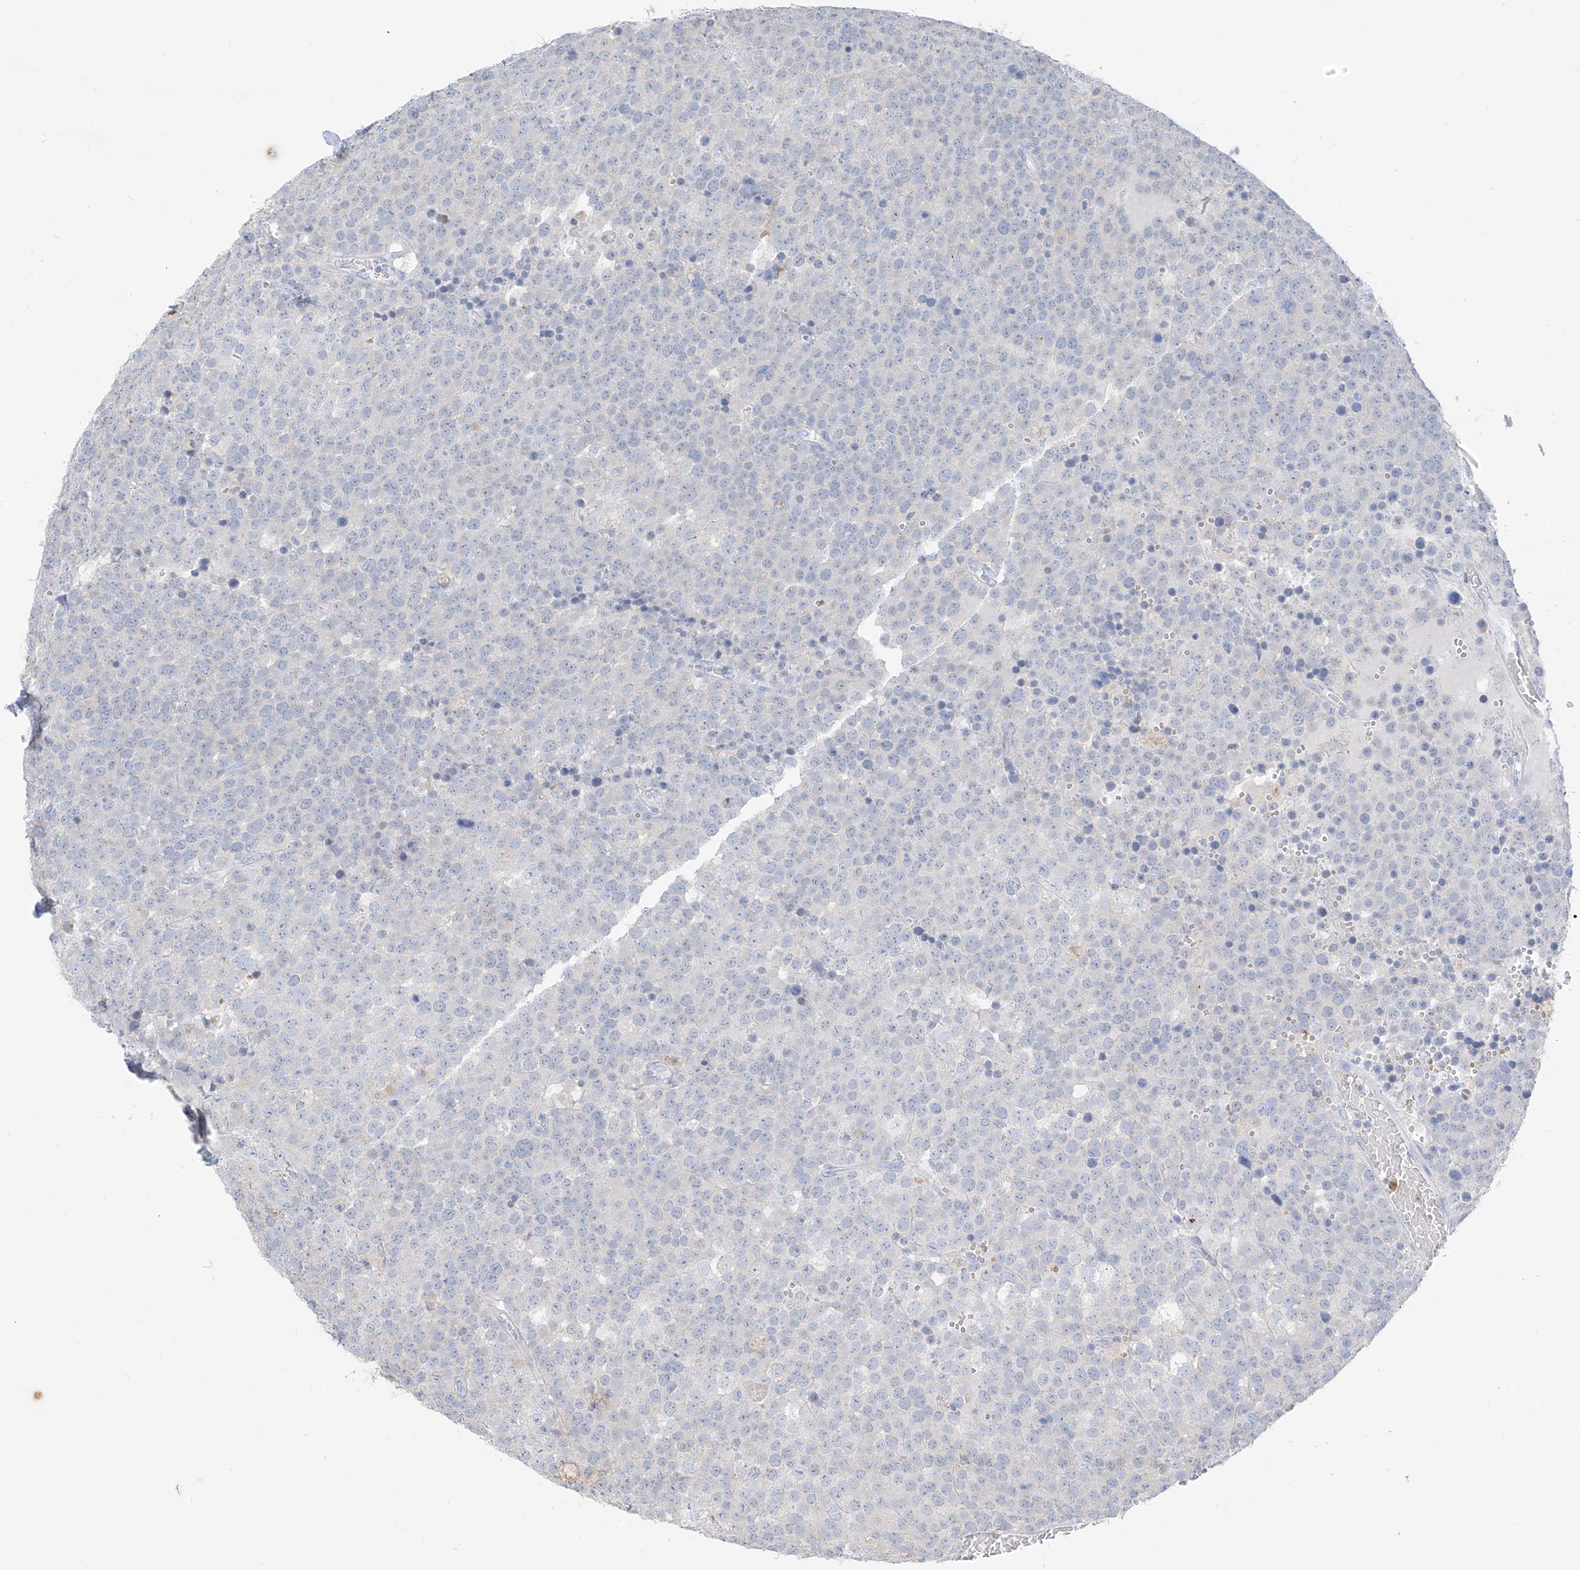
{"staining": {"intensity": "negative", "quantity": "none", "location": "none"}, "tissue": "testis cancer", "cell_type": "Tumor cells", "image_type": "cancer", "snomed": [{"axis": "morphology", "description": "Seminoma, NOS"}, {"axis": "topography", "description": "Testis"}], "caption": "Testis seminoma was stained to show a protein in brown. There is no significant staining in tumor cells.", "gene": "PAFAH1B3", "patient": {"sex": "male", "age": 71}}